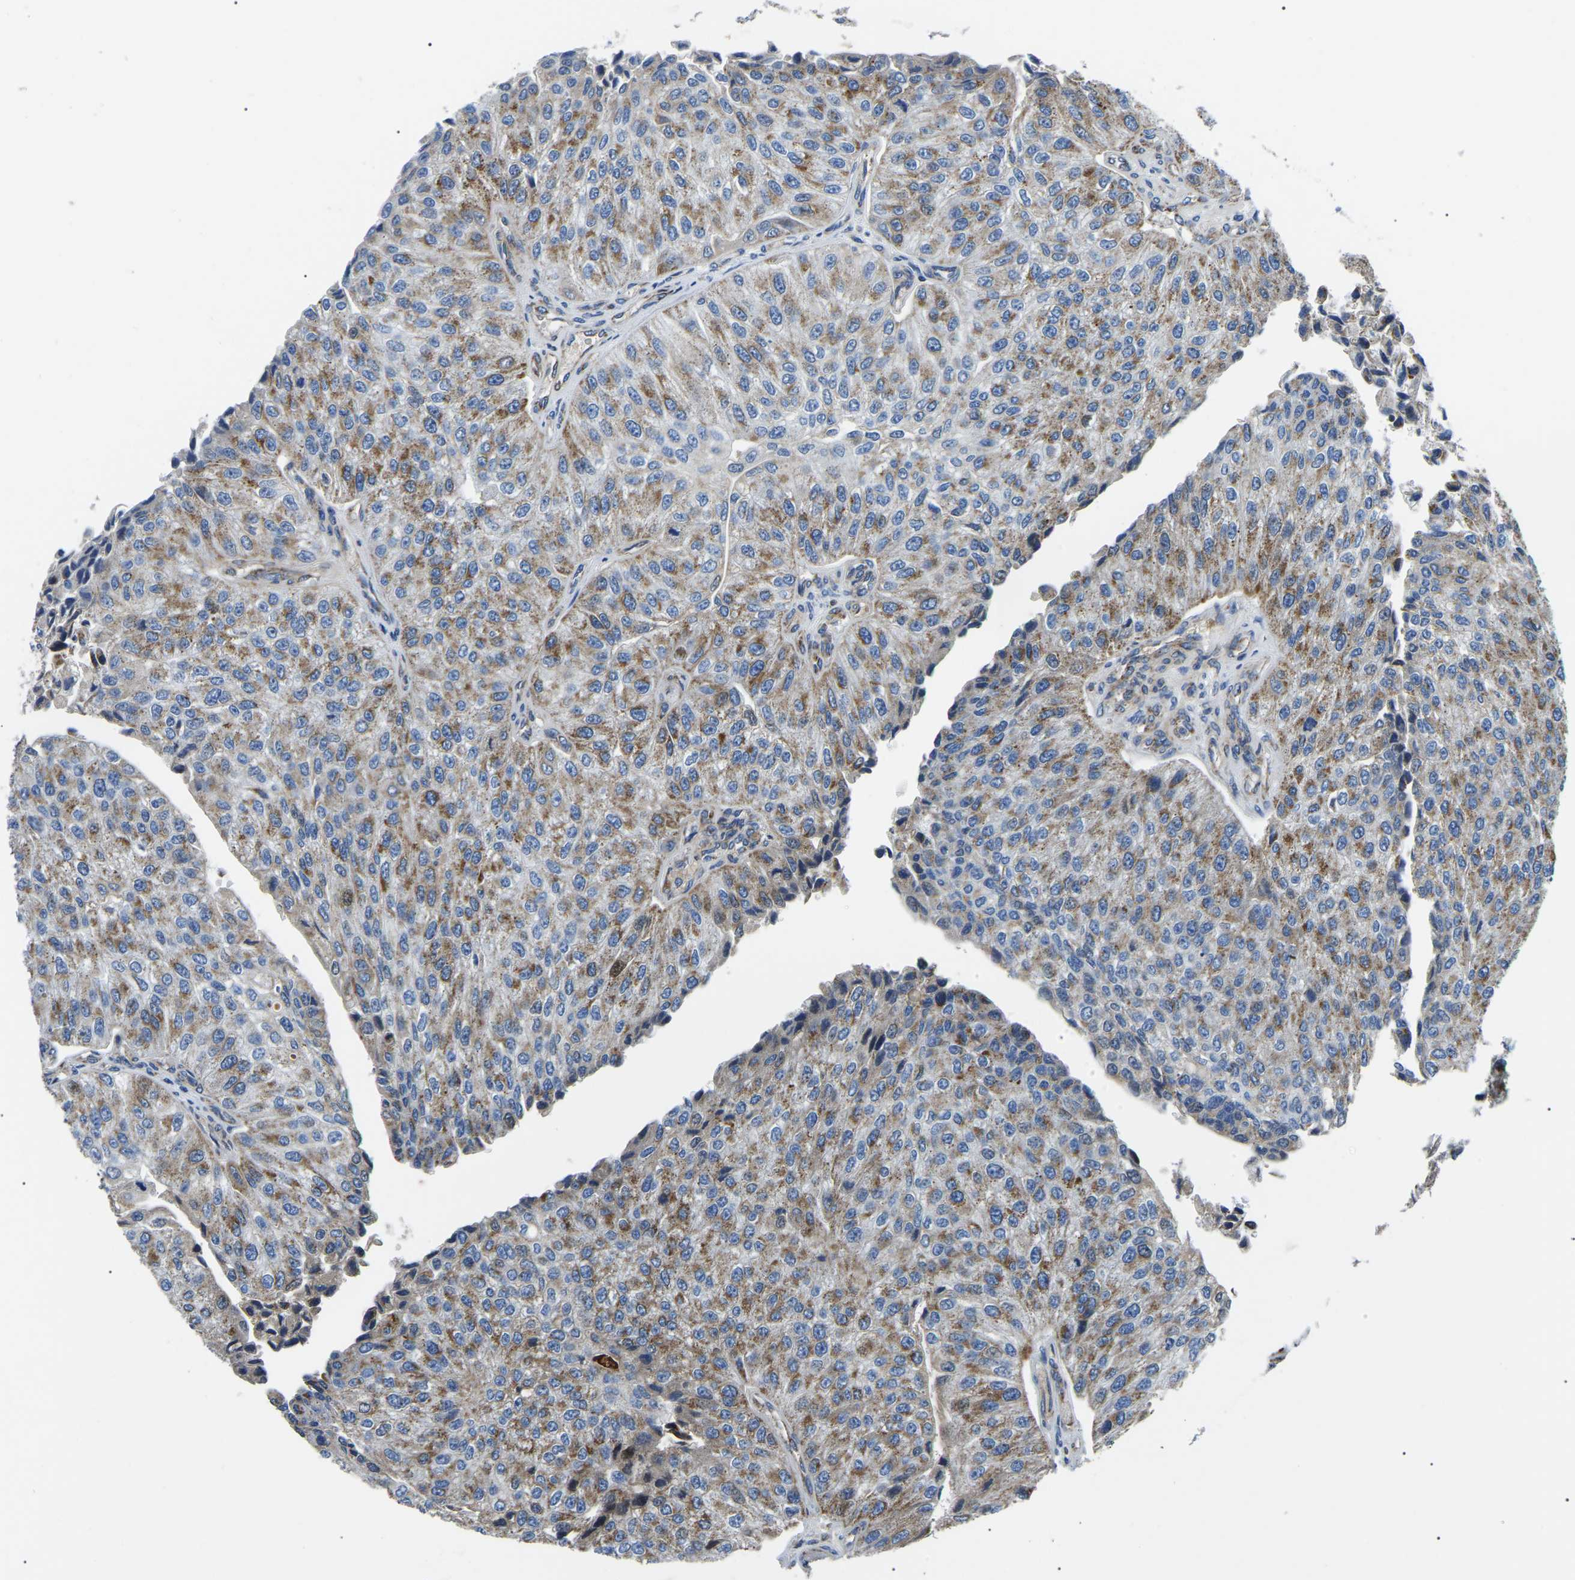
{"staining": {"intensity": "moderate", "quantity": ">75%", "location": "cytoplasmic/membranous"}, "tissue": "urothelial cancer", "cell_type": "Tumor cells", "image_type": "cancer", "snomed": [{"axis": "morphology", "description": "Urothelial carcinoma, High grade"}, {"axis": "topography", "description": "Kidney"}, {"axis": "topography", "description": "Urinary bladder"}], "caption": "This is a micrograph of immunohistochemistry (IHC) staining of high-grade urothelial carcinoma, which shows moderate expression in the cytoplasmic/membranous of tumor cells.", "gene": "PPM1E", "patient": {"sex": "male", "age": 77}}